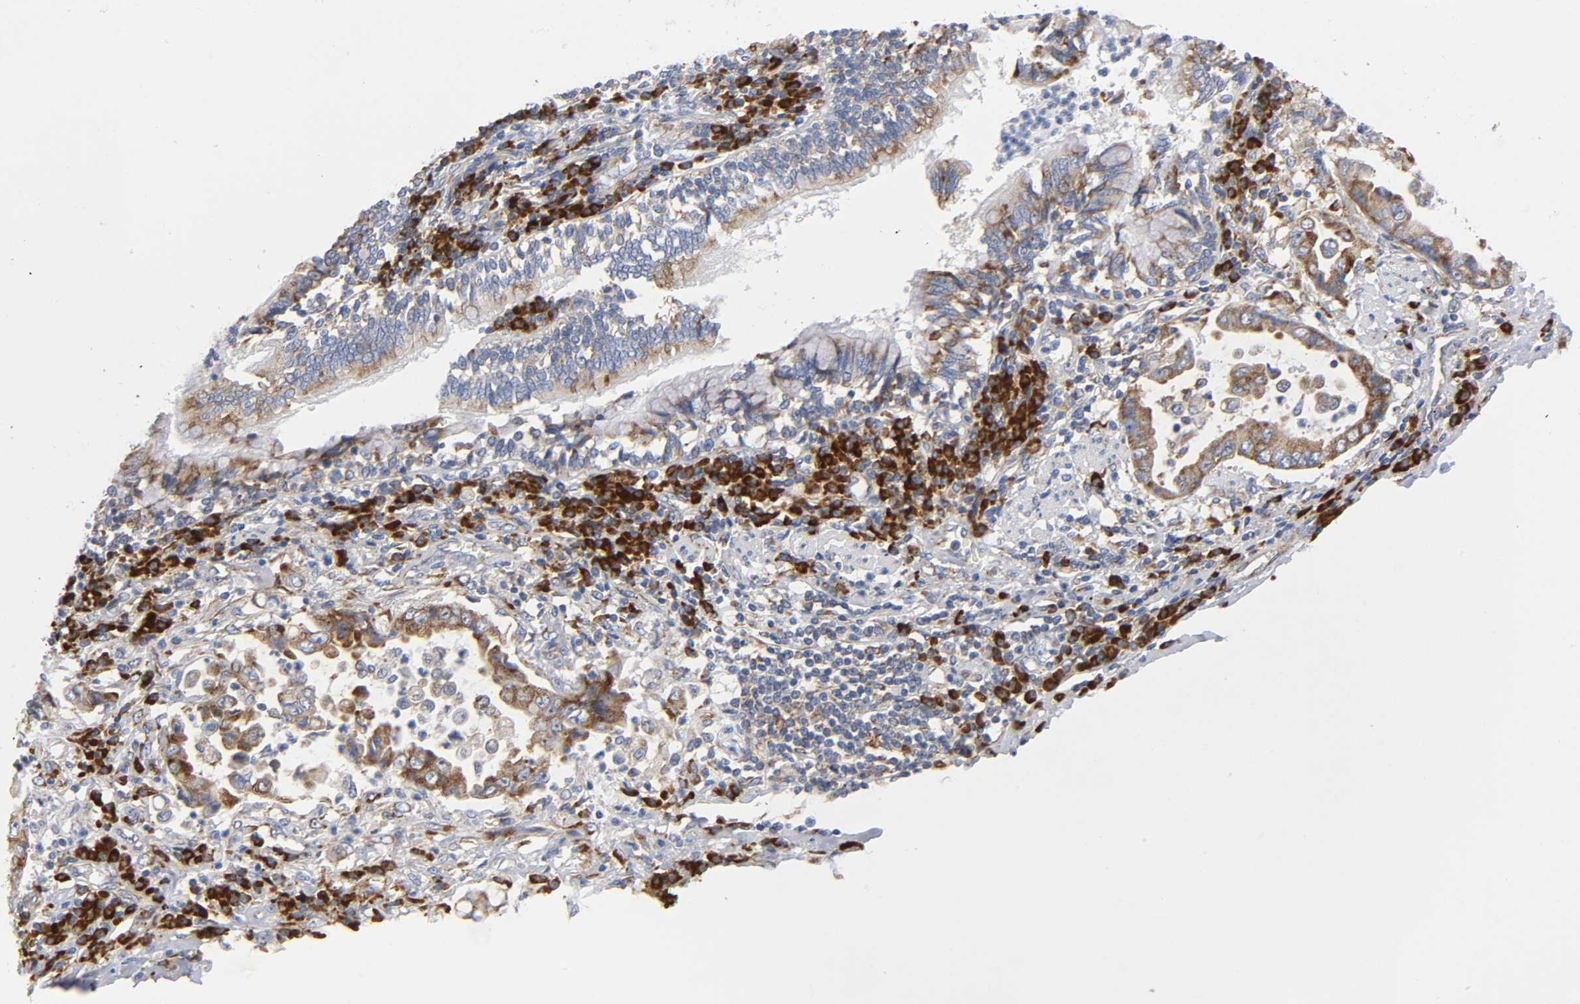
{"staining": {"intensity": "strong", "quantity": ">75%", "location": "cytoplasmic/membranous"}, "tissue": "lung cancer", "cell_type": "Tumor cells", "image_type": "cancer", "snomed": [{"axis": "morphology", "description": "Normal tissue, NOS"}, {"axis": "morphology", "description": "Inflammation, NOS"}, {"axis": "morphology", "description": "Adenocarcinoma, NOS"}, {"axis": "topography", "description": "Lung"}], "caption": "This is a photomicrograph of immunohistochemistry (IHC) staining of lung adenocarcinoma, which shows strong expression in the cytoplasmic/membranous of tumor cells.", "gene": "REL", "patient": {"sex": "female", "age": 64}}